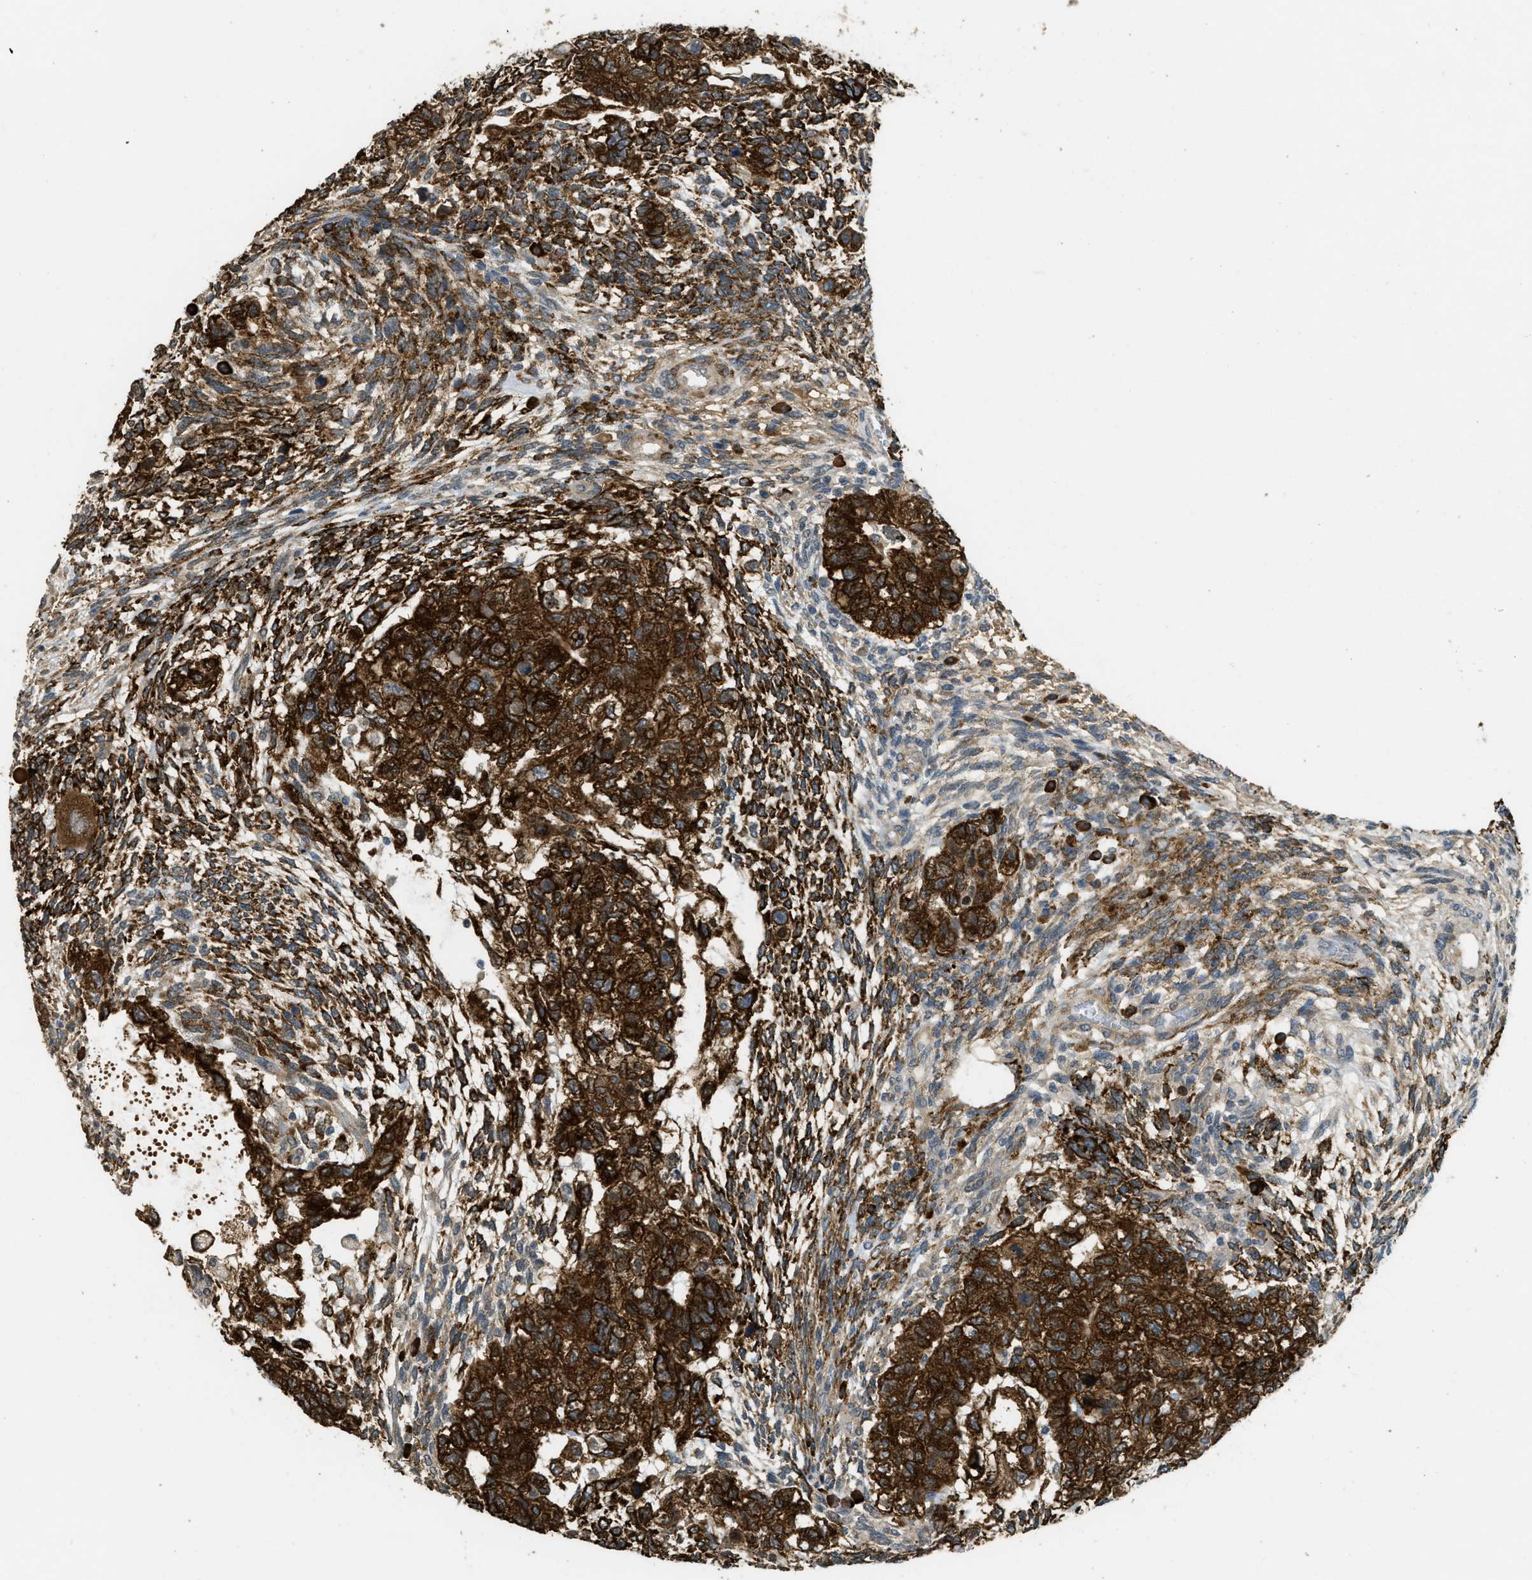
{"staining": {"intensity": "strong", "quantity": ">75%", "location": "cytoplasmic/membranous"}, "tissue": "testis cancer", "cell_type": "Tumor cells", "image_type": "cancer", "snomed": [{"axis": "morphology", "description": "Normal tissue, NOS"}, {"axis": "morphology", "description": "Carcinoma, Embryonal, NOS"}, {"axis": "topography", "description": "Testis"}], "caption": "There is high levels of strong cytoplasmic/membranous positivity in tumor cells of testis cancer (embryonal carcinoma), as demonstrated by immunohistochemical staining (brown color).", "gene": "IGF2BP2", "patient": {"sex": "male", "age": 36}}